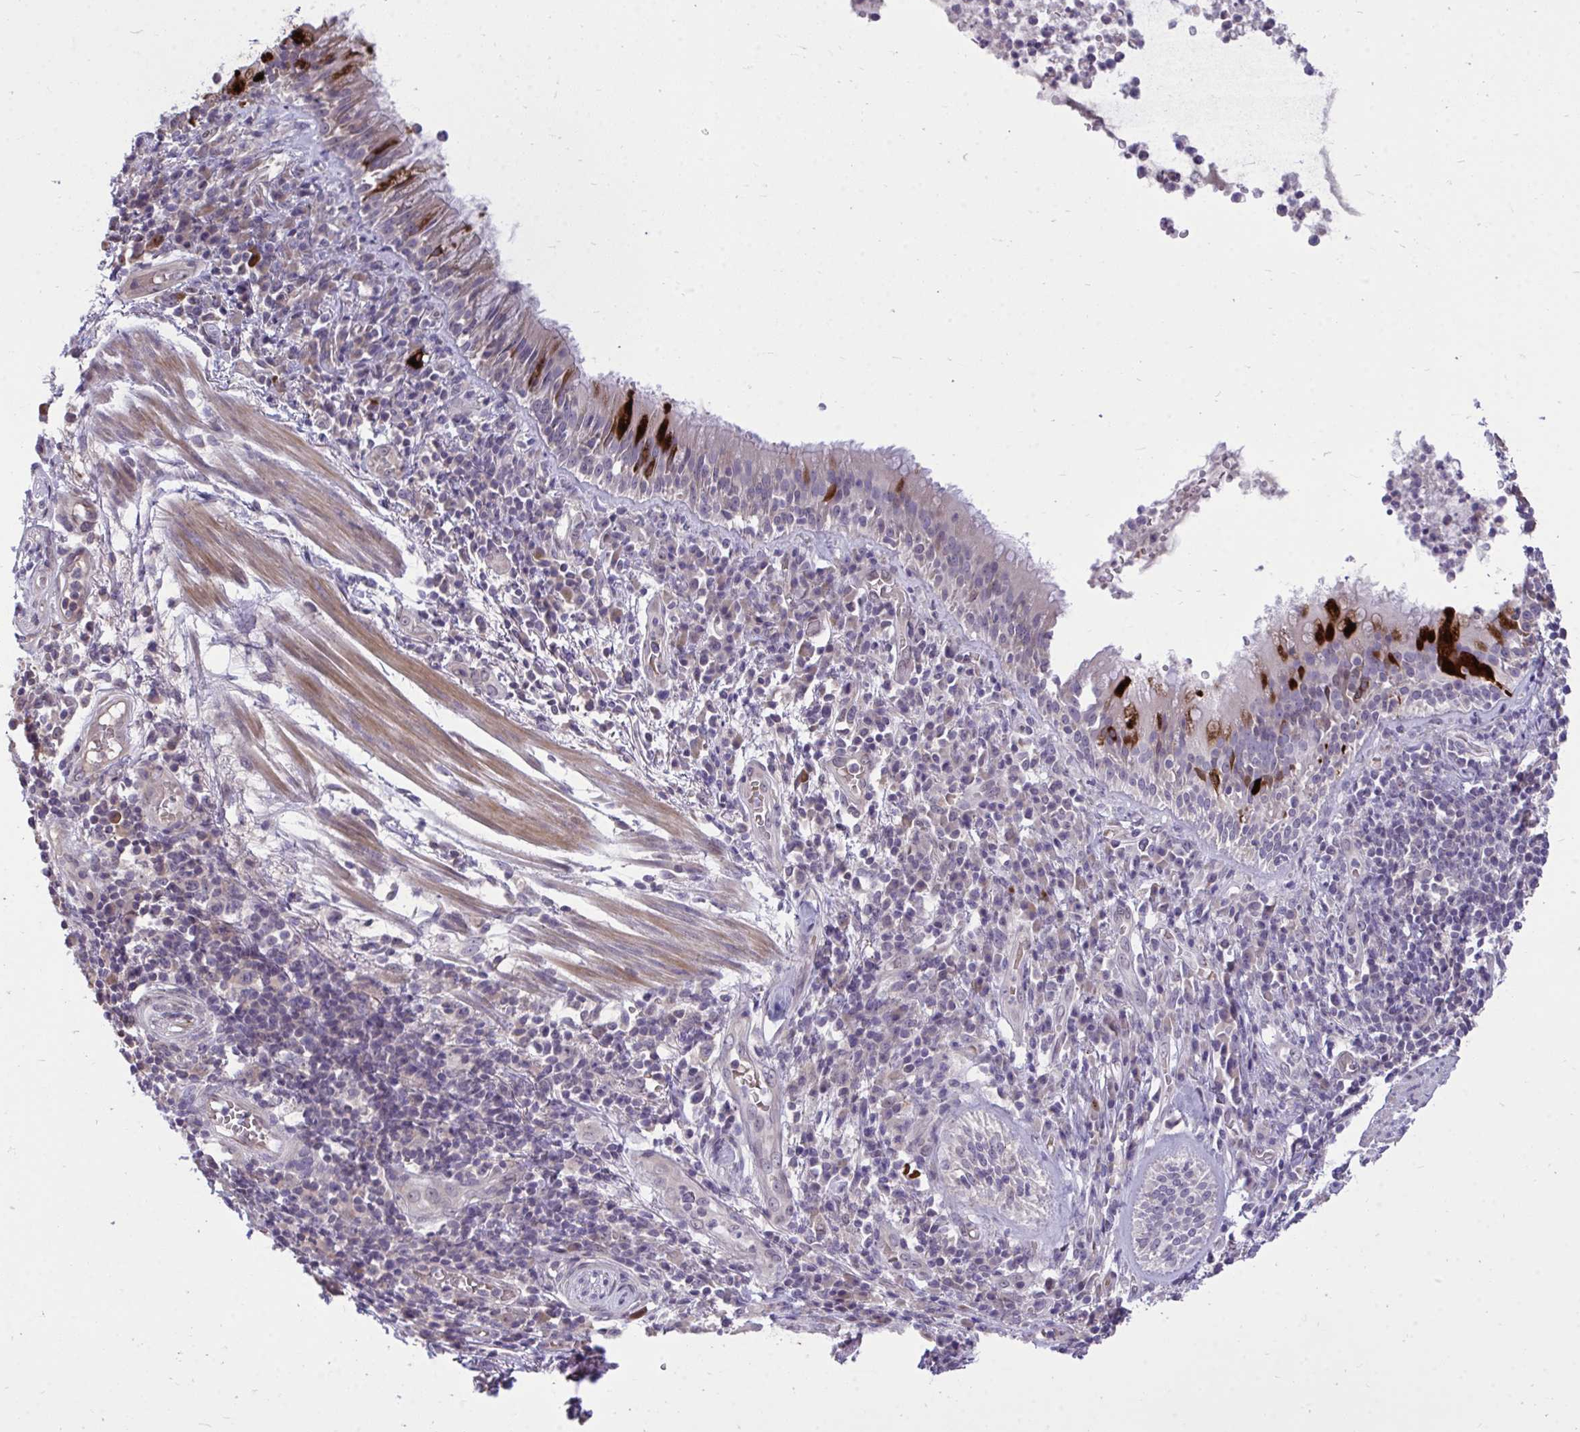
{"staining": {"intensity": "strong", "quantity": "25%-75%", "location": "cytoplasmic/membranous"}, "tissue": "bronchus", "cell_type": "Respiratory epithelial cells", "image_type": "normal", "snomed": [{"axis": "morphology", "description": "Normal tissue, NOS"}, {"axis": "topography", "description": "Cartilage tissue"}, {"axis": "topography", "description": "Bronchus"}], "caption": "Human bronchus stained with a brown dye demonstrates strong cytoplasmic/membranous positive expression in about 25%-75% of respiratory epithelial cells.", "gene": "HMBOX1", "patient": {"sex": "male", "age": 56}}